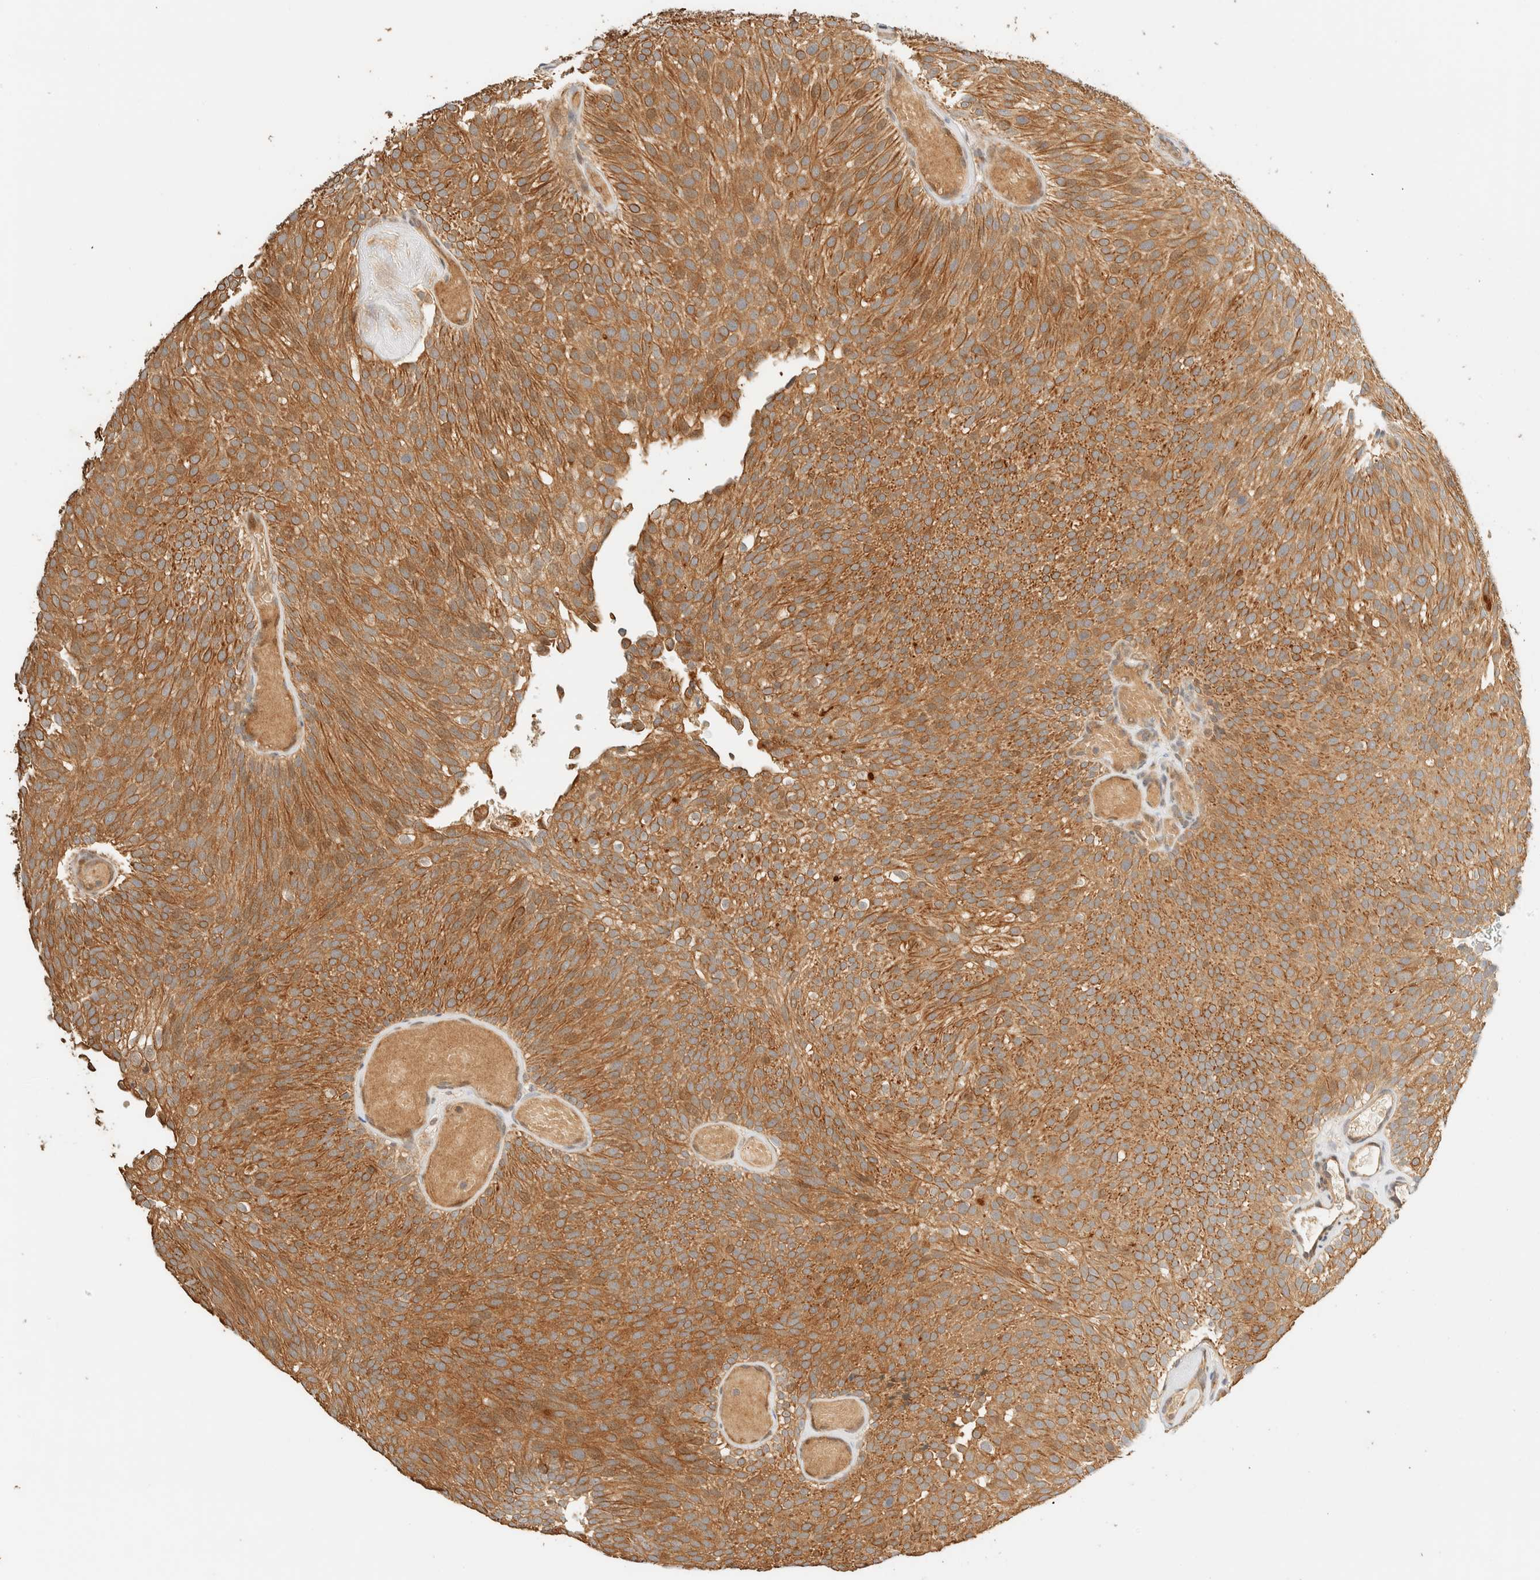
{"staining": {"intensity": "moderate", "quantity": ">75%", "location": "cytoplasmic/membranous"}, "tissue": "urothelial cancer", "cell_type": "Tumor cells", "image_type": "cancer", "snomed": [{"axis": "morphology", "description": "Urothelial carcinoma, Low grade"}, {"axis": "topography", "description": "Urinary bladder"}], "caption": "IHC micrograph of neoplastic tissue: human urothelial cancer stained using IHC exhibits medium levels of moderate protein expression localized specifically in the cytoplasmic/membranous of tumor cells, appearing as a cytoplasmic/membranous brown color.", "gene": "ZBTB34", "patient": {"sex": "male", "age": 78}}